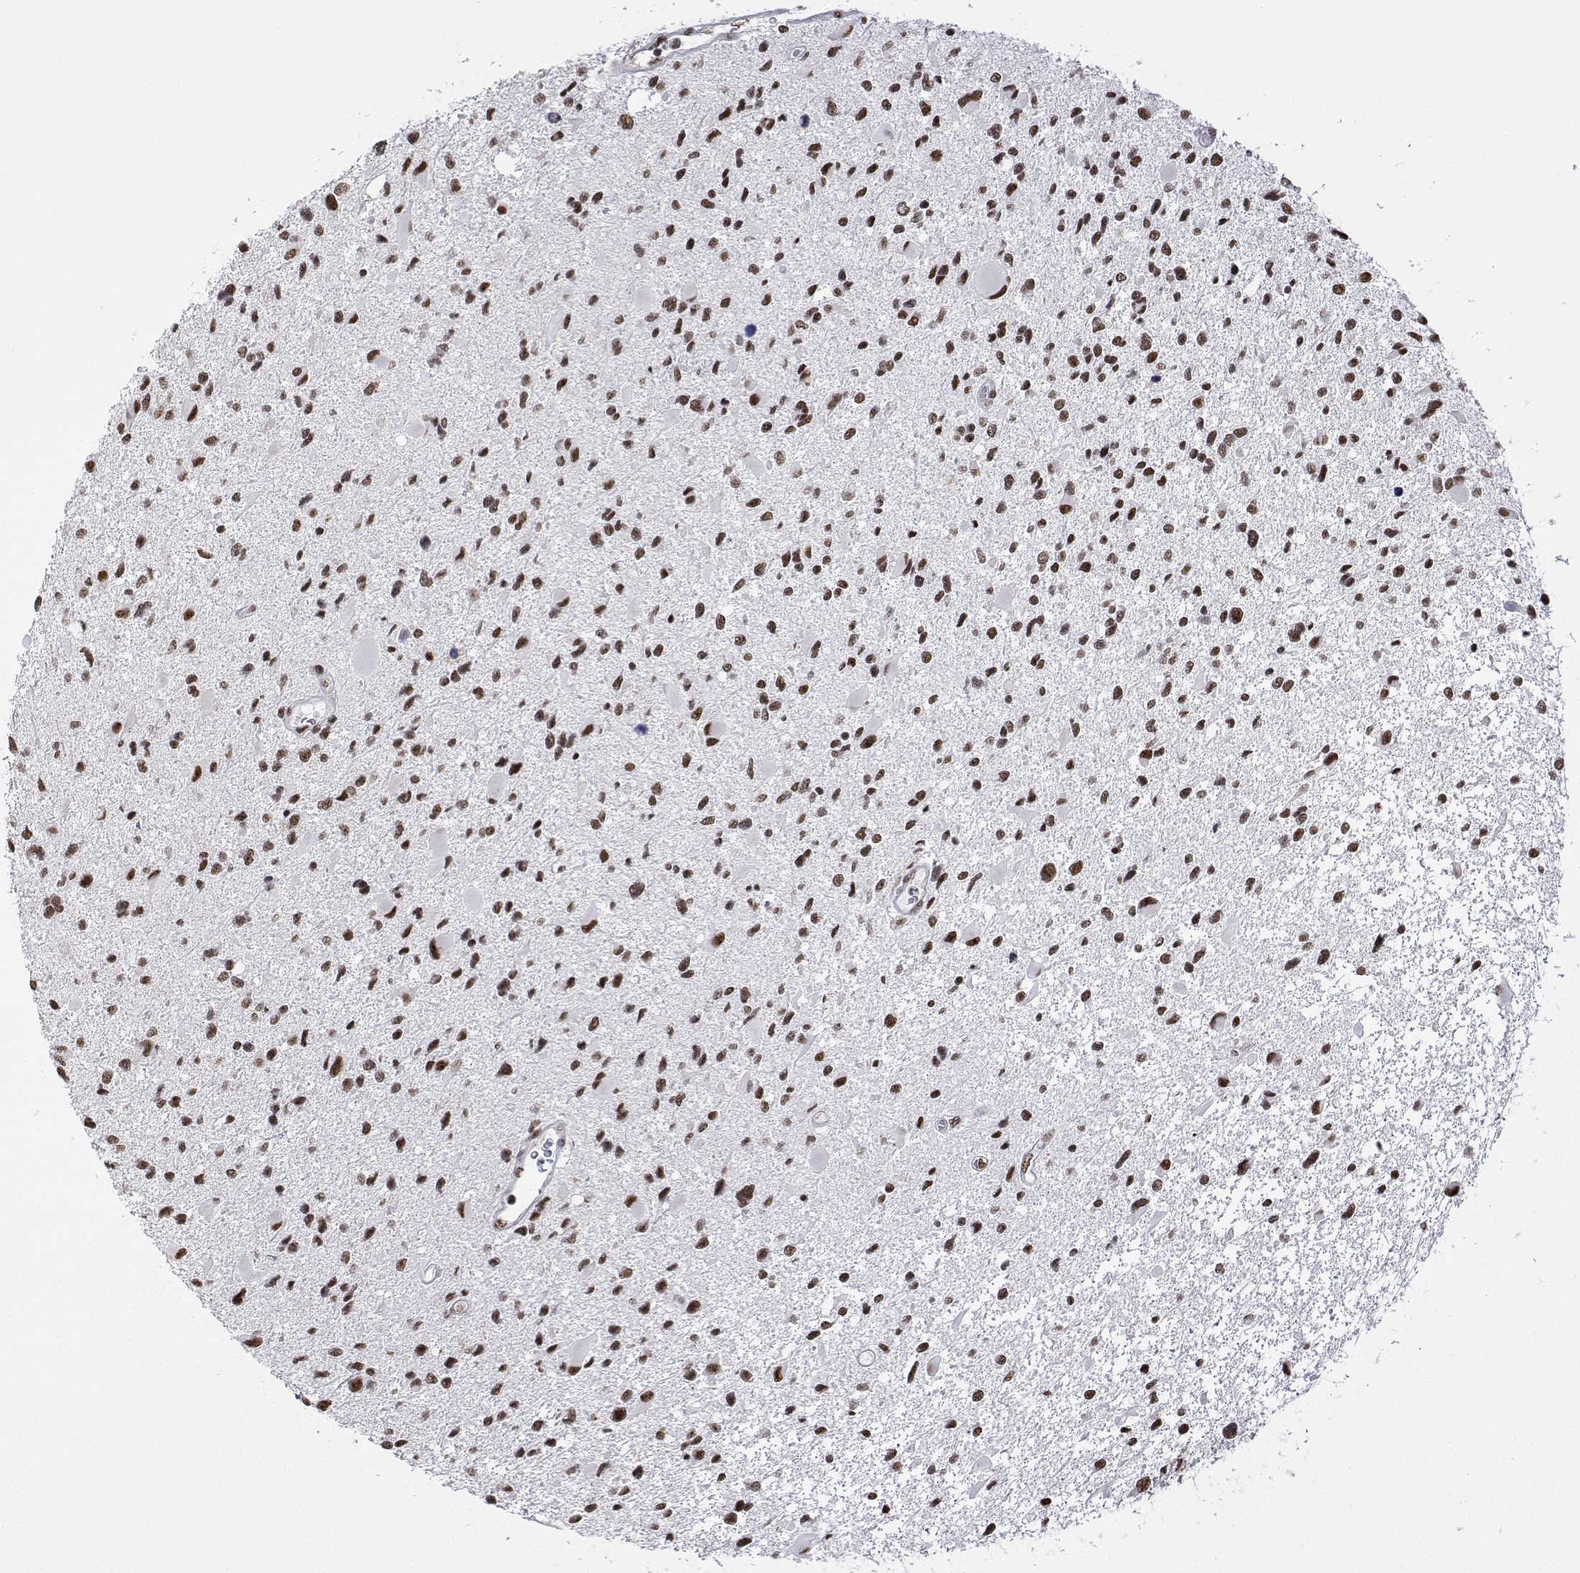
{"staining": {"intensity": "moderate", "quantity": ">75%", "location": "nuclear"}, "tissue": "glioma", "cell_type": "Tumor cells", "image_type": "cancer", "snomed": [{"axis": "morphology", "description": "Glioma, malignant, Low grade"}, {"axis": "topography", "description": "Brain"}], "caption": "Immunohistochemistry (IHC) of human malignant glioma (low-grade) reveals medium levels of moderate nuclear expression in approximately >75% of tumor cells. Nuclei are stained in blue.", "gene": "ADAR", "patient": {"sex": "female", "age": 32}}